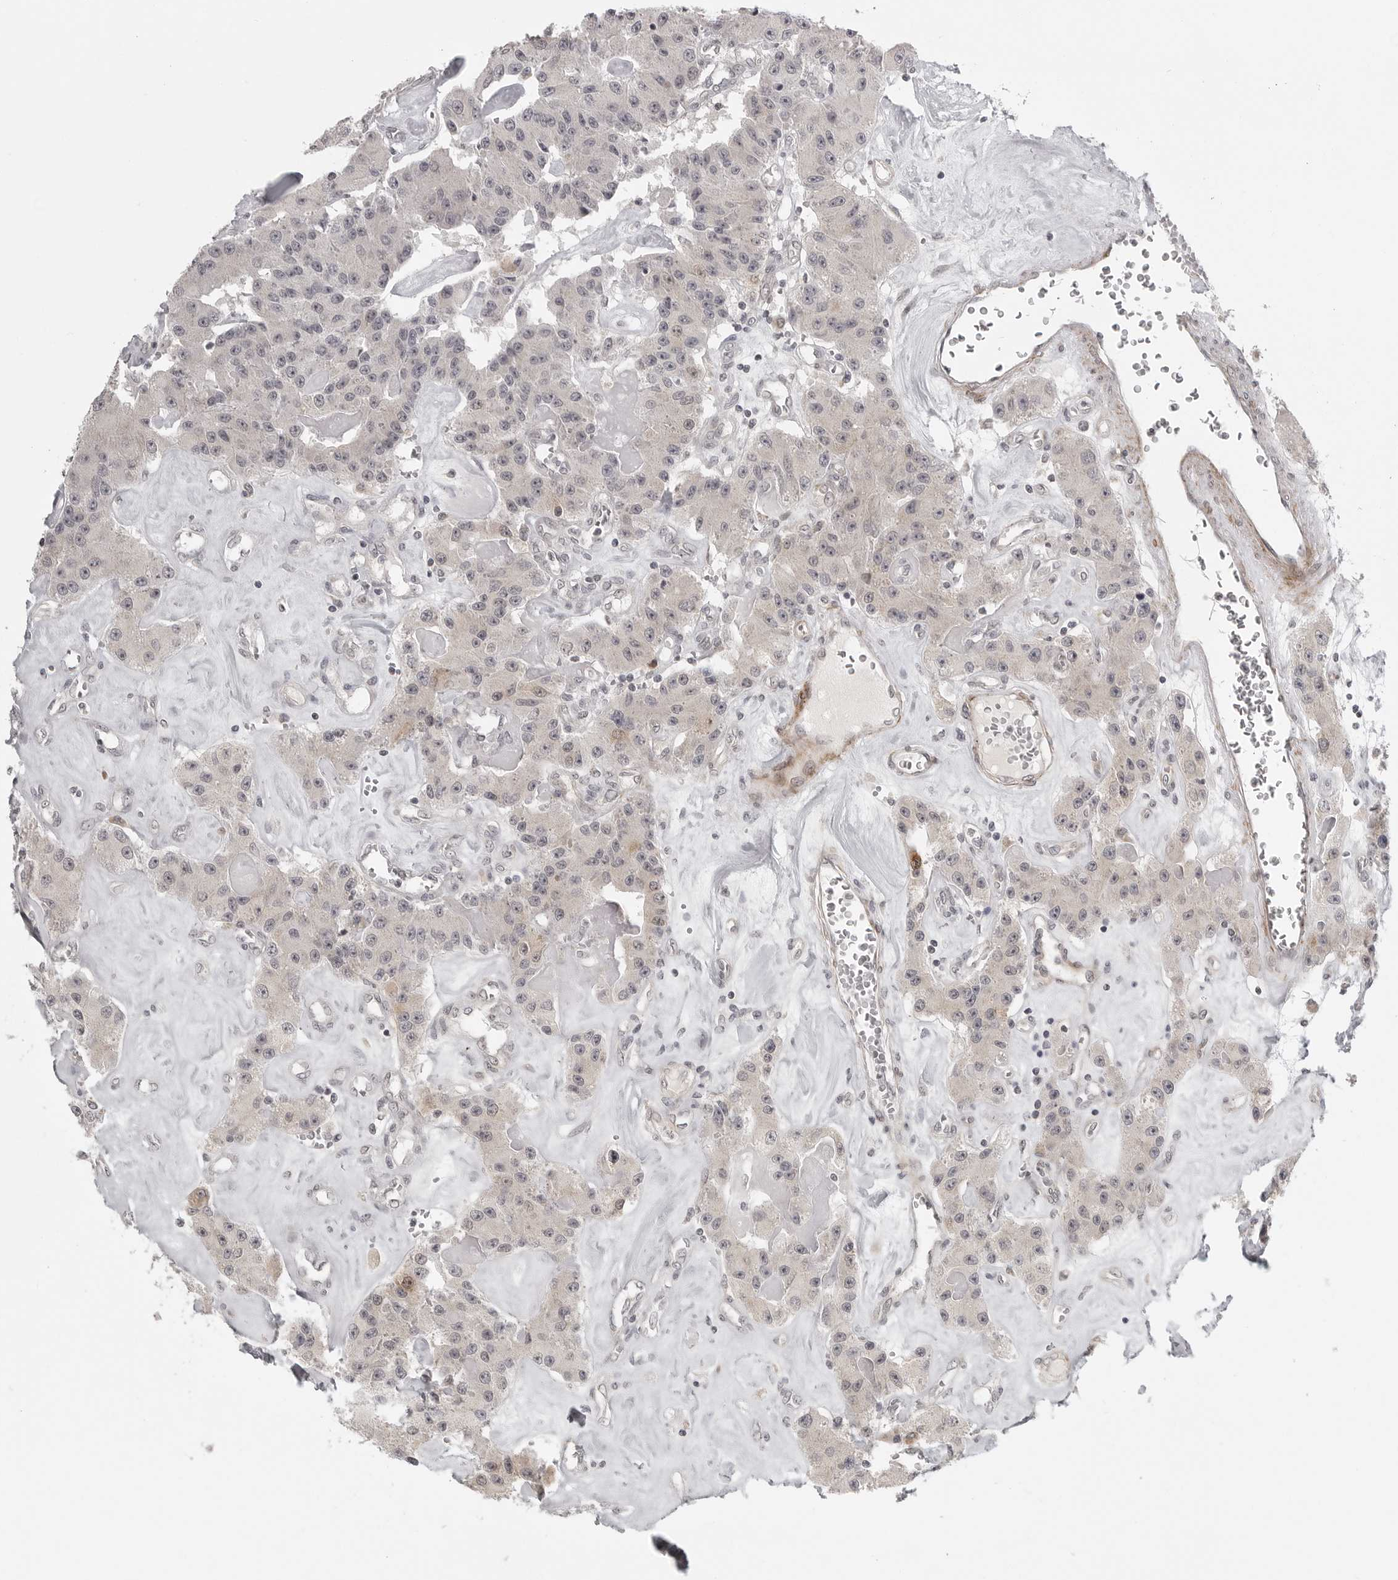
{"staining": {"intensity": "negative", "quantity": "none", "location": "none"}, "tissue": "carcinoid", "cell_type": "Tumor cells", "image_type": "cancer", "snomed": [{"axis": "morphology", "description": "Carcinoid, malignant, NOS"}, {"axis": "topography", "description": "Pancreas"}], "caption": "There is no significant expression in tumor cells of carcinoid.", "gene": "TUT4", "patient": {"sex": "male", "age": 41}}